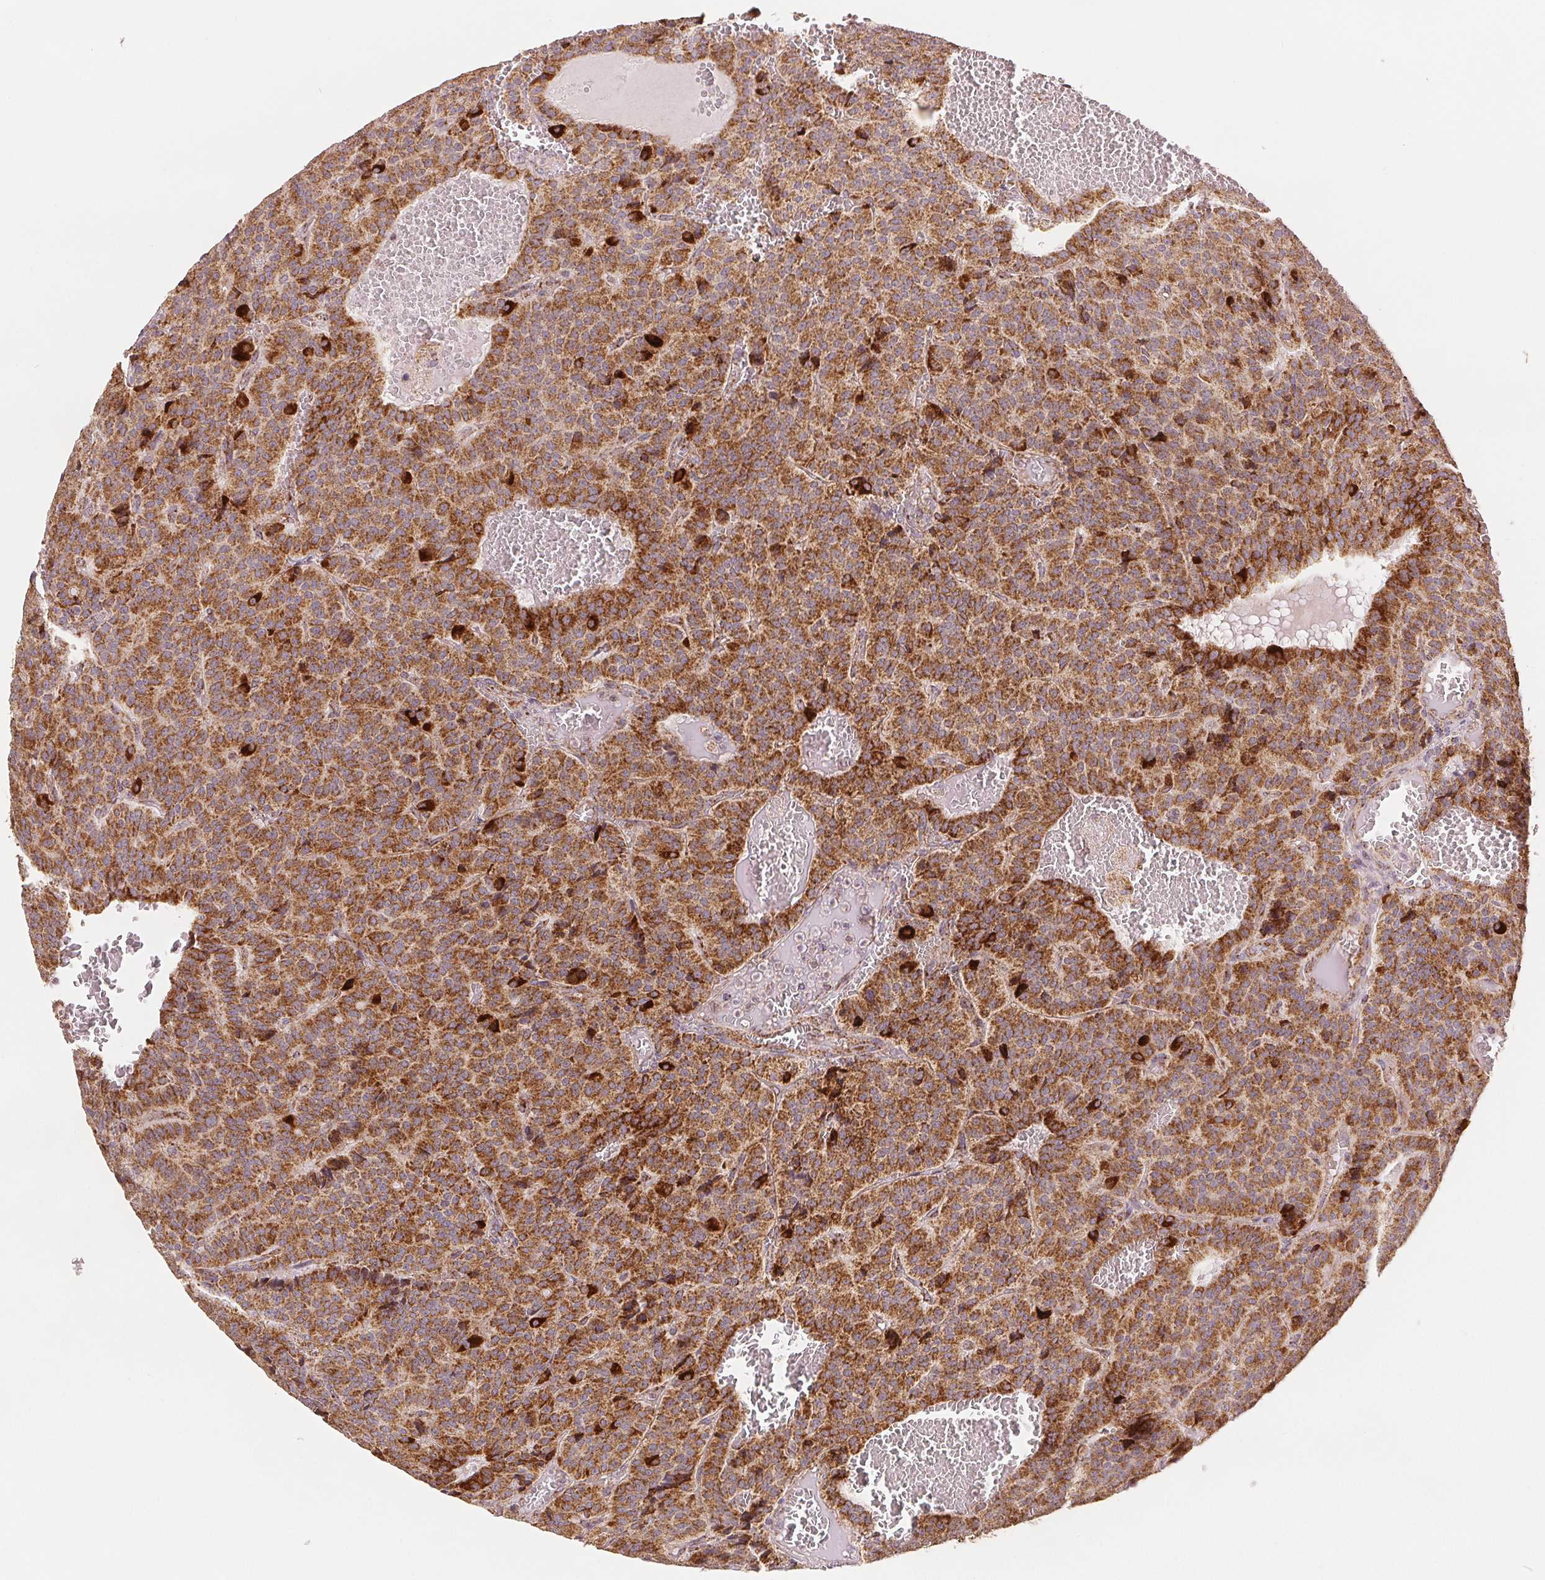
{"staining": {"intensity": "moderate", "quantity": ">75%", "location": "cytoplasmic/membranous"}, "tissue": "carcinoid", "cell_type": "Tumor cells", "image_type": "cancer", "snomed": [{"axis": "morphology", "description": "Carcinoid, malignant, NOS"}, {"axis": "topography", "description": "Lung"}], "caption": "Protein positivity by immunohistochemistry demonstrates moderate cytoplasmic/membranous positivity in about >75% of tumor cells in carcinoid (malignant).", "gene": "SDHB", "patient": {"sex": "male", "age": 70}}